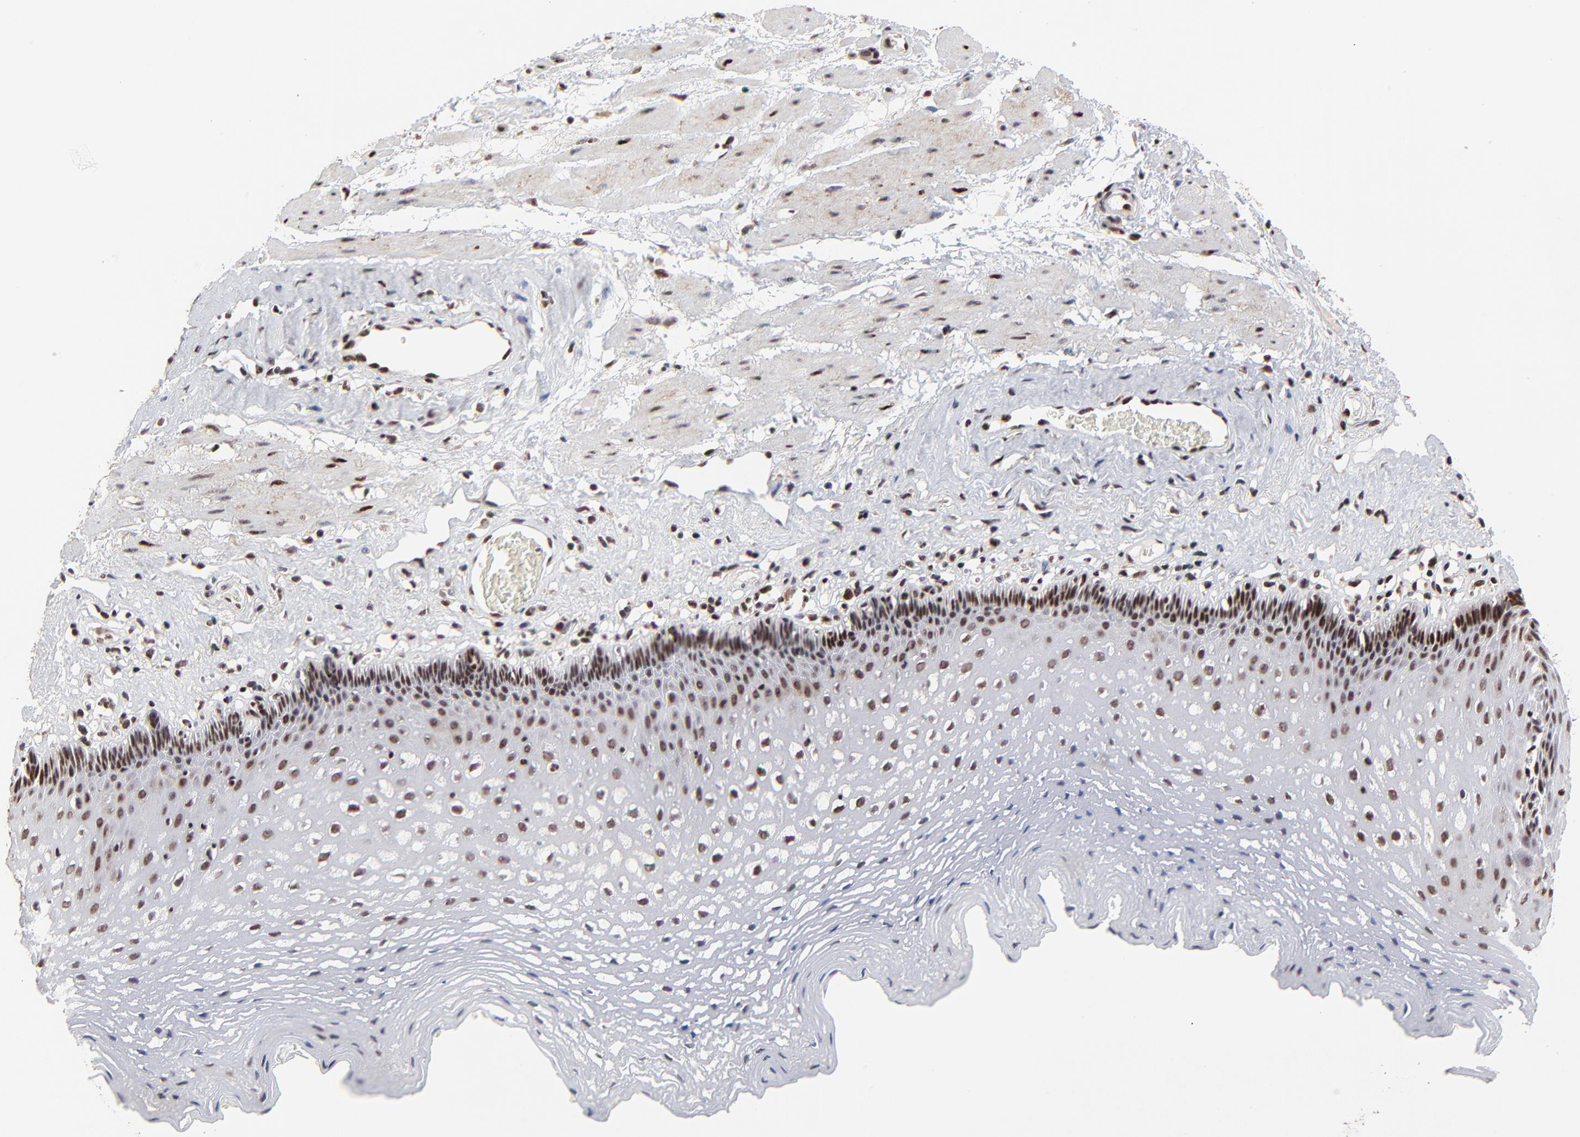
{"staining": {"intensity": "strong", "quantity": "25%-75%", "location": "nuclear"}, "tissue": "esophagus", "cell_type": "Squamous epithelial cells", "image_type": "normal", "snomed": [{"axis": "morphology", "description": "Normal tissue, NOS"}, {"axis": "topography", "description": "Esophagus"}], "caption": "A histopathology image showing strong nuclear positivity in approximately 25%-75% of squamous epithelial cells in normal esophagus, as visualized by brown immunohistochemical staining.", "gene": "RBM22", "patient": {"sex": "female", "age": 70}}